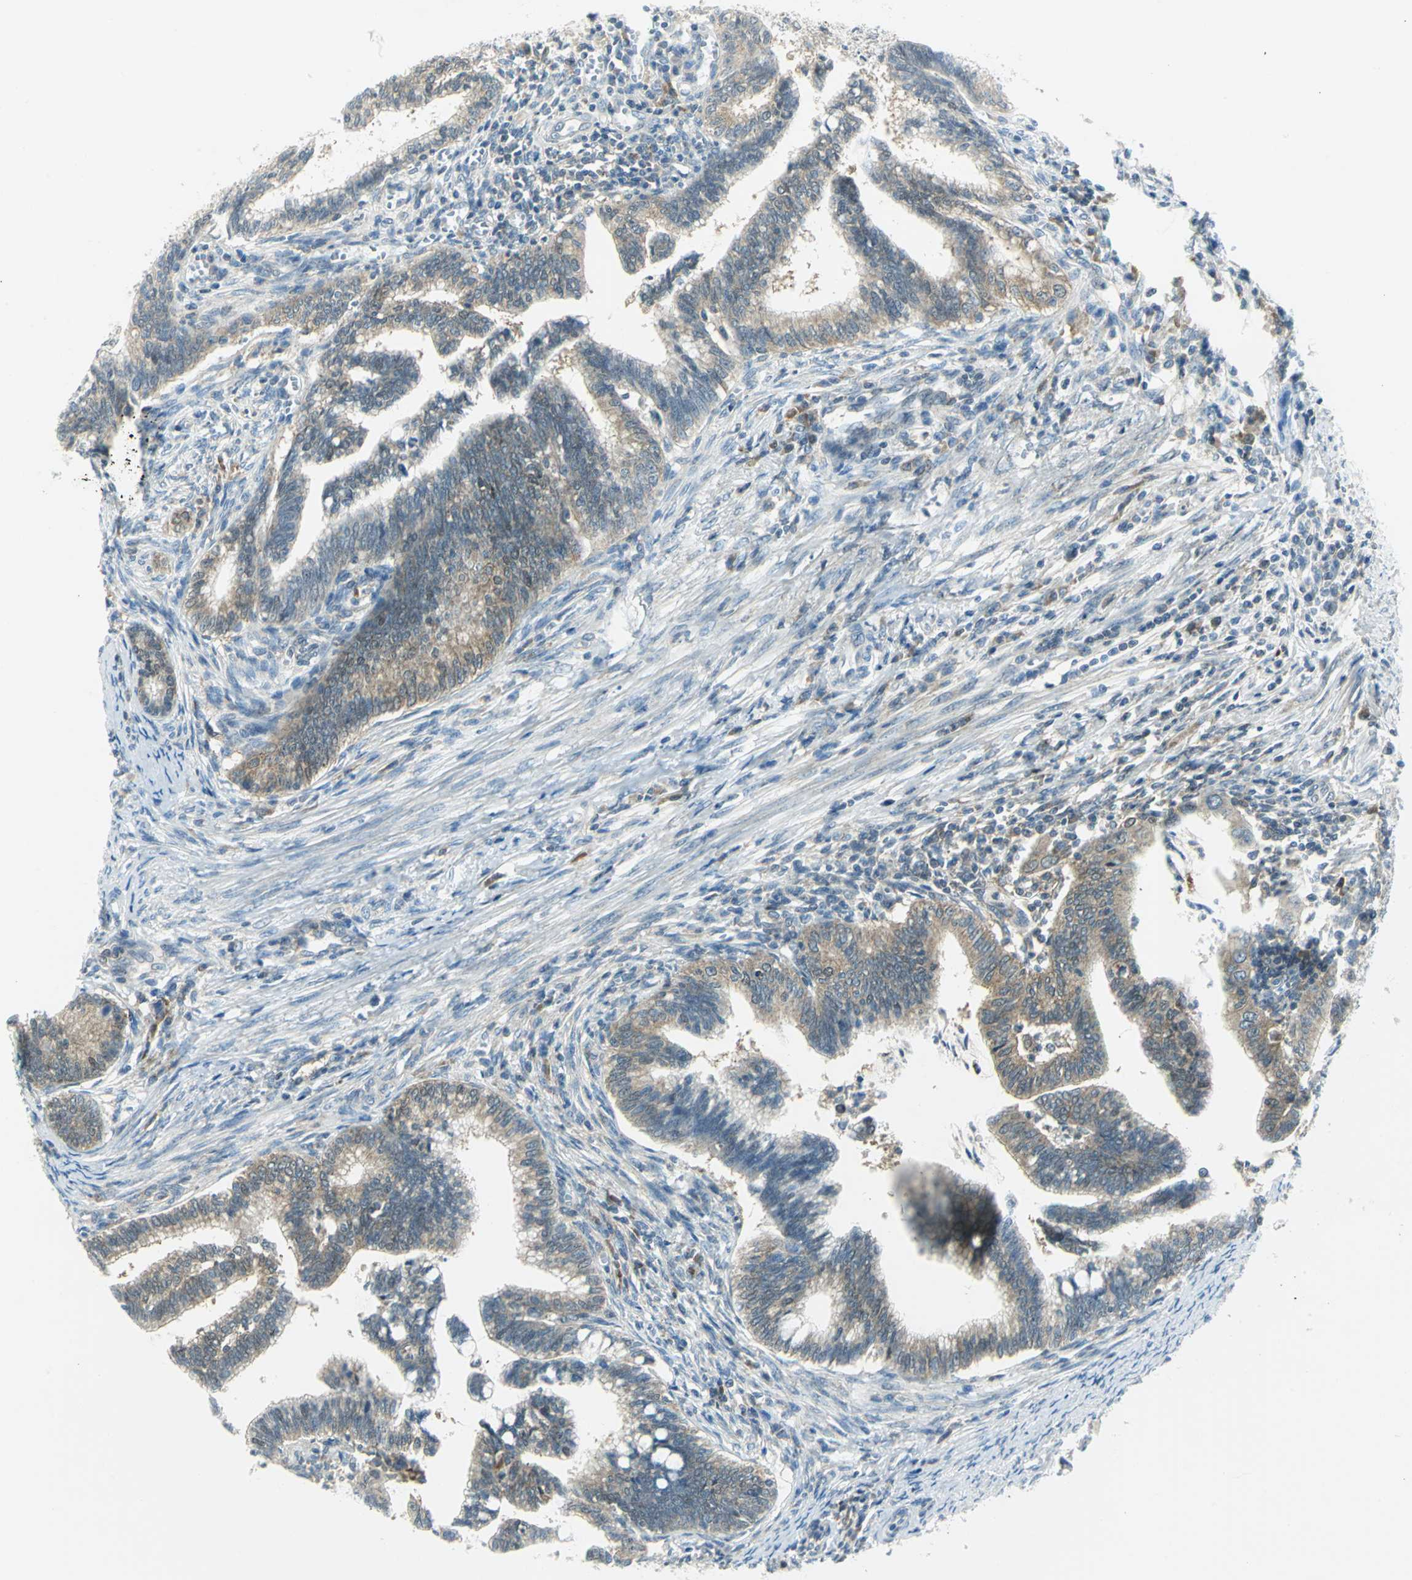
{"staining": {"intensity": "weak", "quantity": ">75%", "location": "cytoplasmic/membranous"}, "tissue": "cervical cancer", "cell_type": "Tumor cells", "image_type": "cancer", "snomed": [{"axis": "morphology", "description": "Adenocarcinoma, NOS"}, {"axis": "topography", "description": "Cervix"}], "caption": "IHC histopathology image of neoplastic tissue: adenocarcinoma (cervical) stained using IHC demonstrates low levels of weak protein expression localized specifically in the cytoplasmic/membranous of tumor cells, appearing as a cytoplasmic/membranous brown color.", "gene": "ALDOA", "patient": {"sex": "female", "age": 36}}